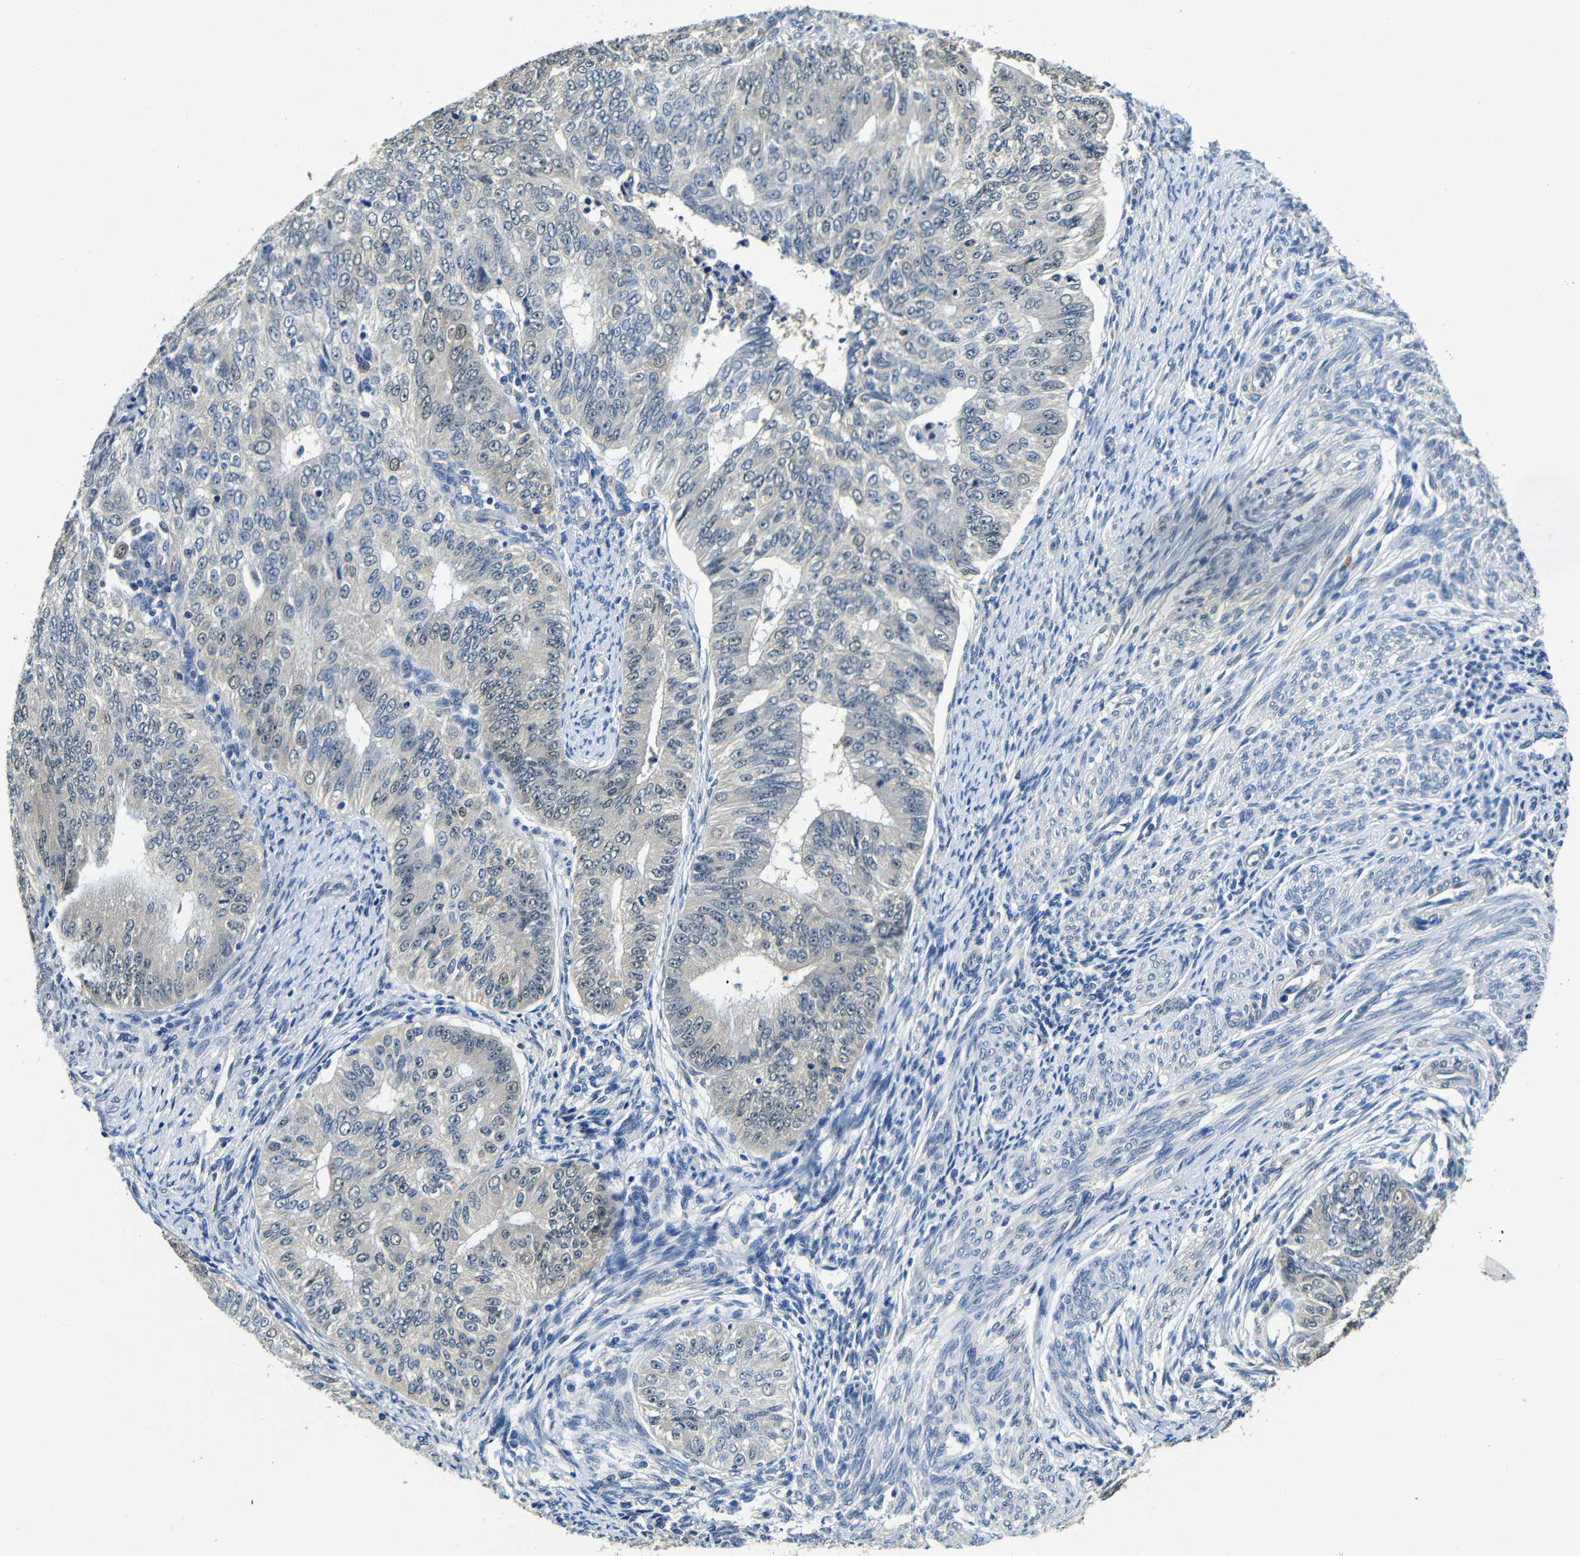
{"staining": {"intensity": "negative", "quantity": "none", "location": "none"}, "tissue": "endometrial cancer", "cell_type": "Tumor cells", "image_type": "cancer", "snomed": [{"axis": "morphology", "description": "Adenocarcinoma, NOS"}, {"axis": "topography", "description": "Endometrium"}], "caption": "The immunohistochemistry histopathology image has no significant staining in tumor cells of endometrial adenocarcinoma tissue.", "gene": "ADAP1", "patient": {"sex": "female", "age": 32}}